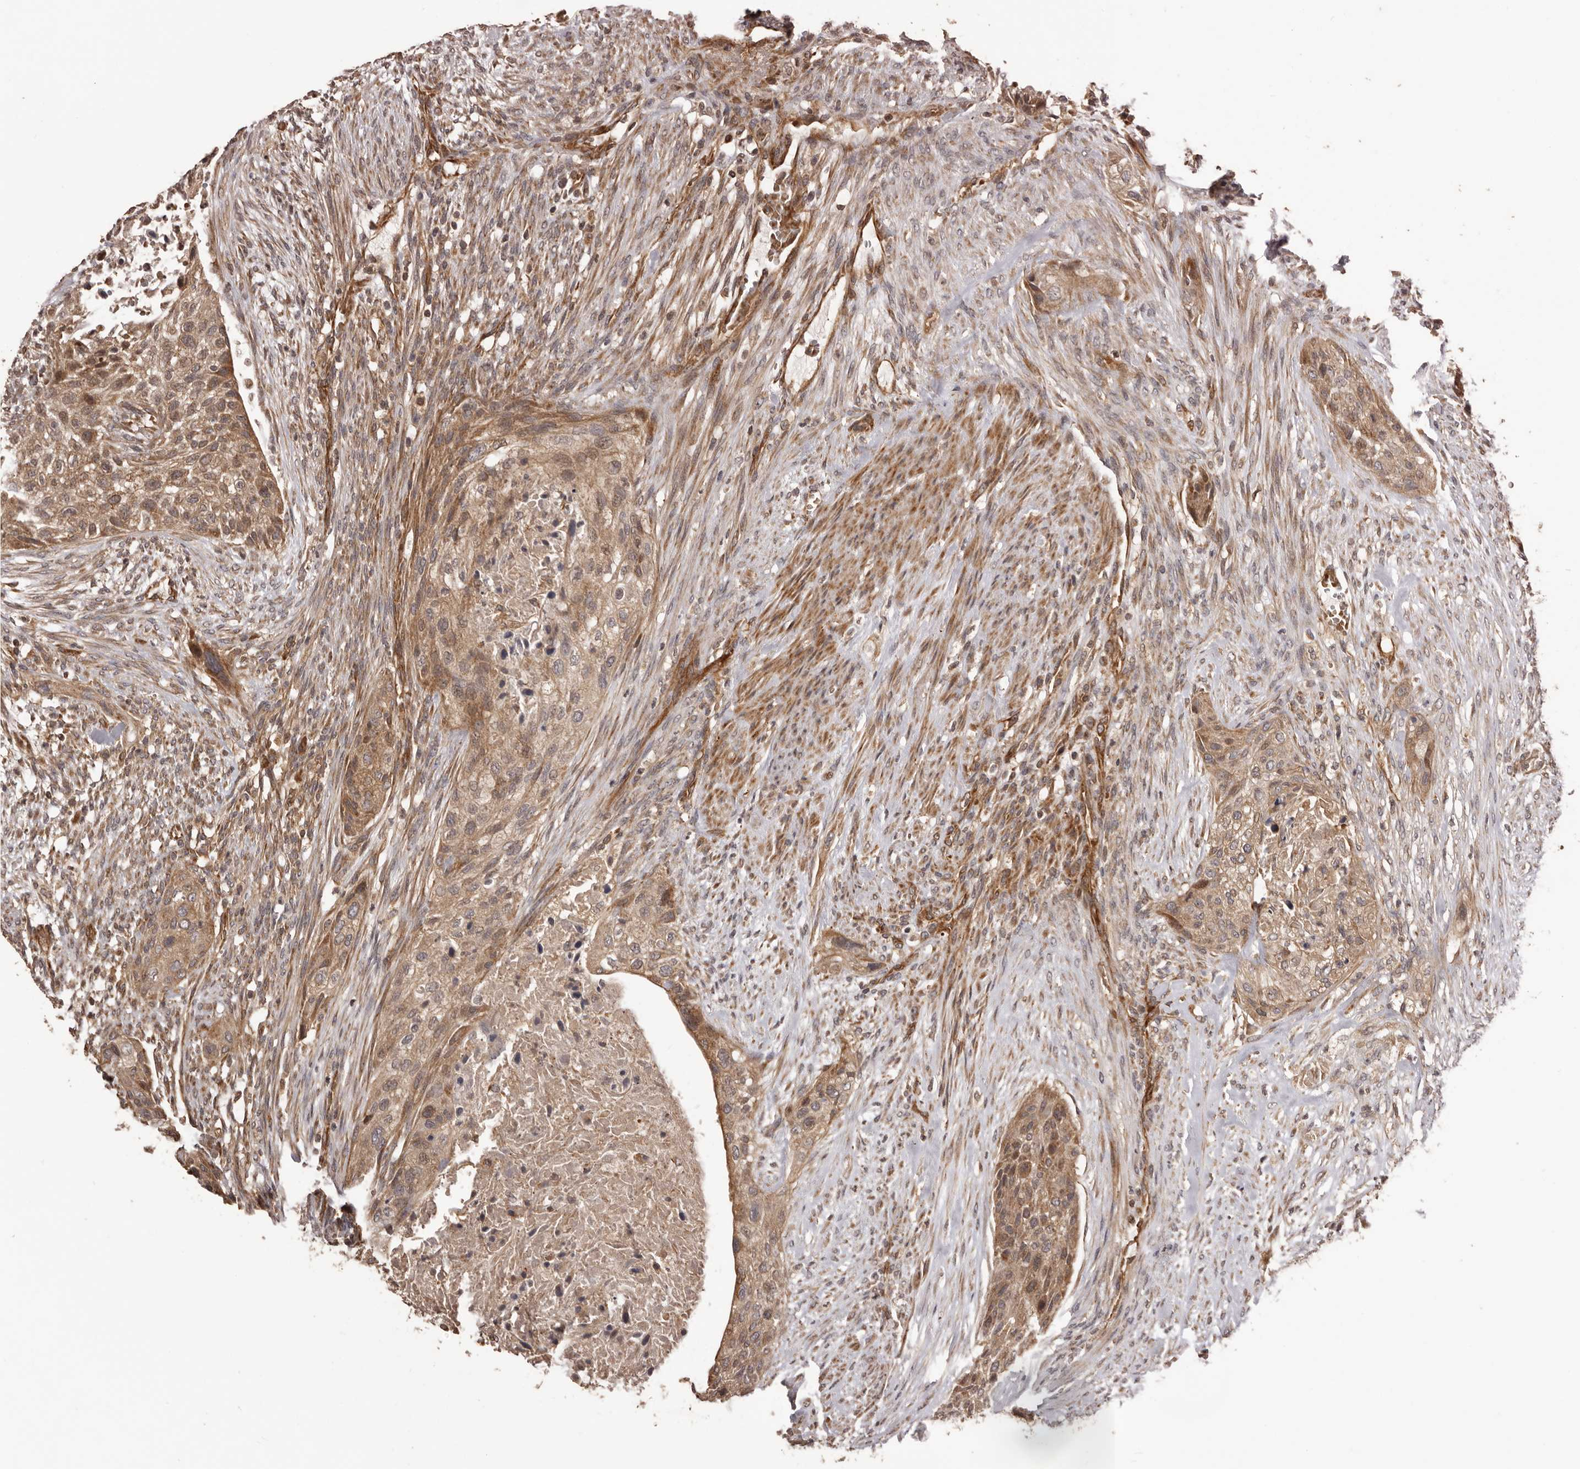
{"staining": {"intensity": "moderate", "quantity": ">75%", "location": "cytoplasmic/membranous"}, "tissue": "urothelial cancer", "cell_type": "Tumor cells", "image_type": "cancer", "snomed": [{"axis": "morphology", "description": "Urothelial carcinoma, High grade"}, {"axis": "topography", "description": "Urinary bladder"}], "caption": "Moderate cytoplasmic/membranous protein expression is seen in approximately >75% of tumor cells in urothelial cancer. The protein of interest is stained brown, and the nuclei are stained in blue (DAB IHC with brightfield microscopy, high magnification).", "gene": "QRSL1", "patient": {"sex": "male", "age": 35}}